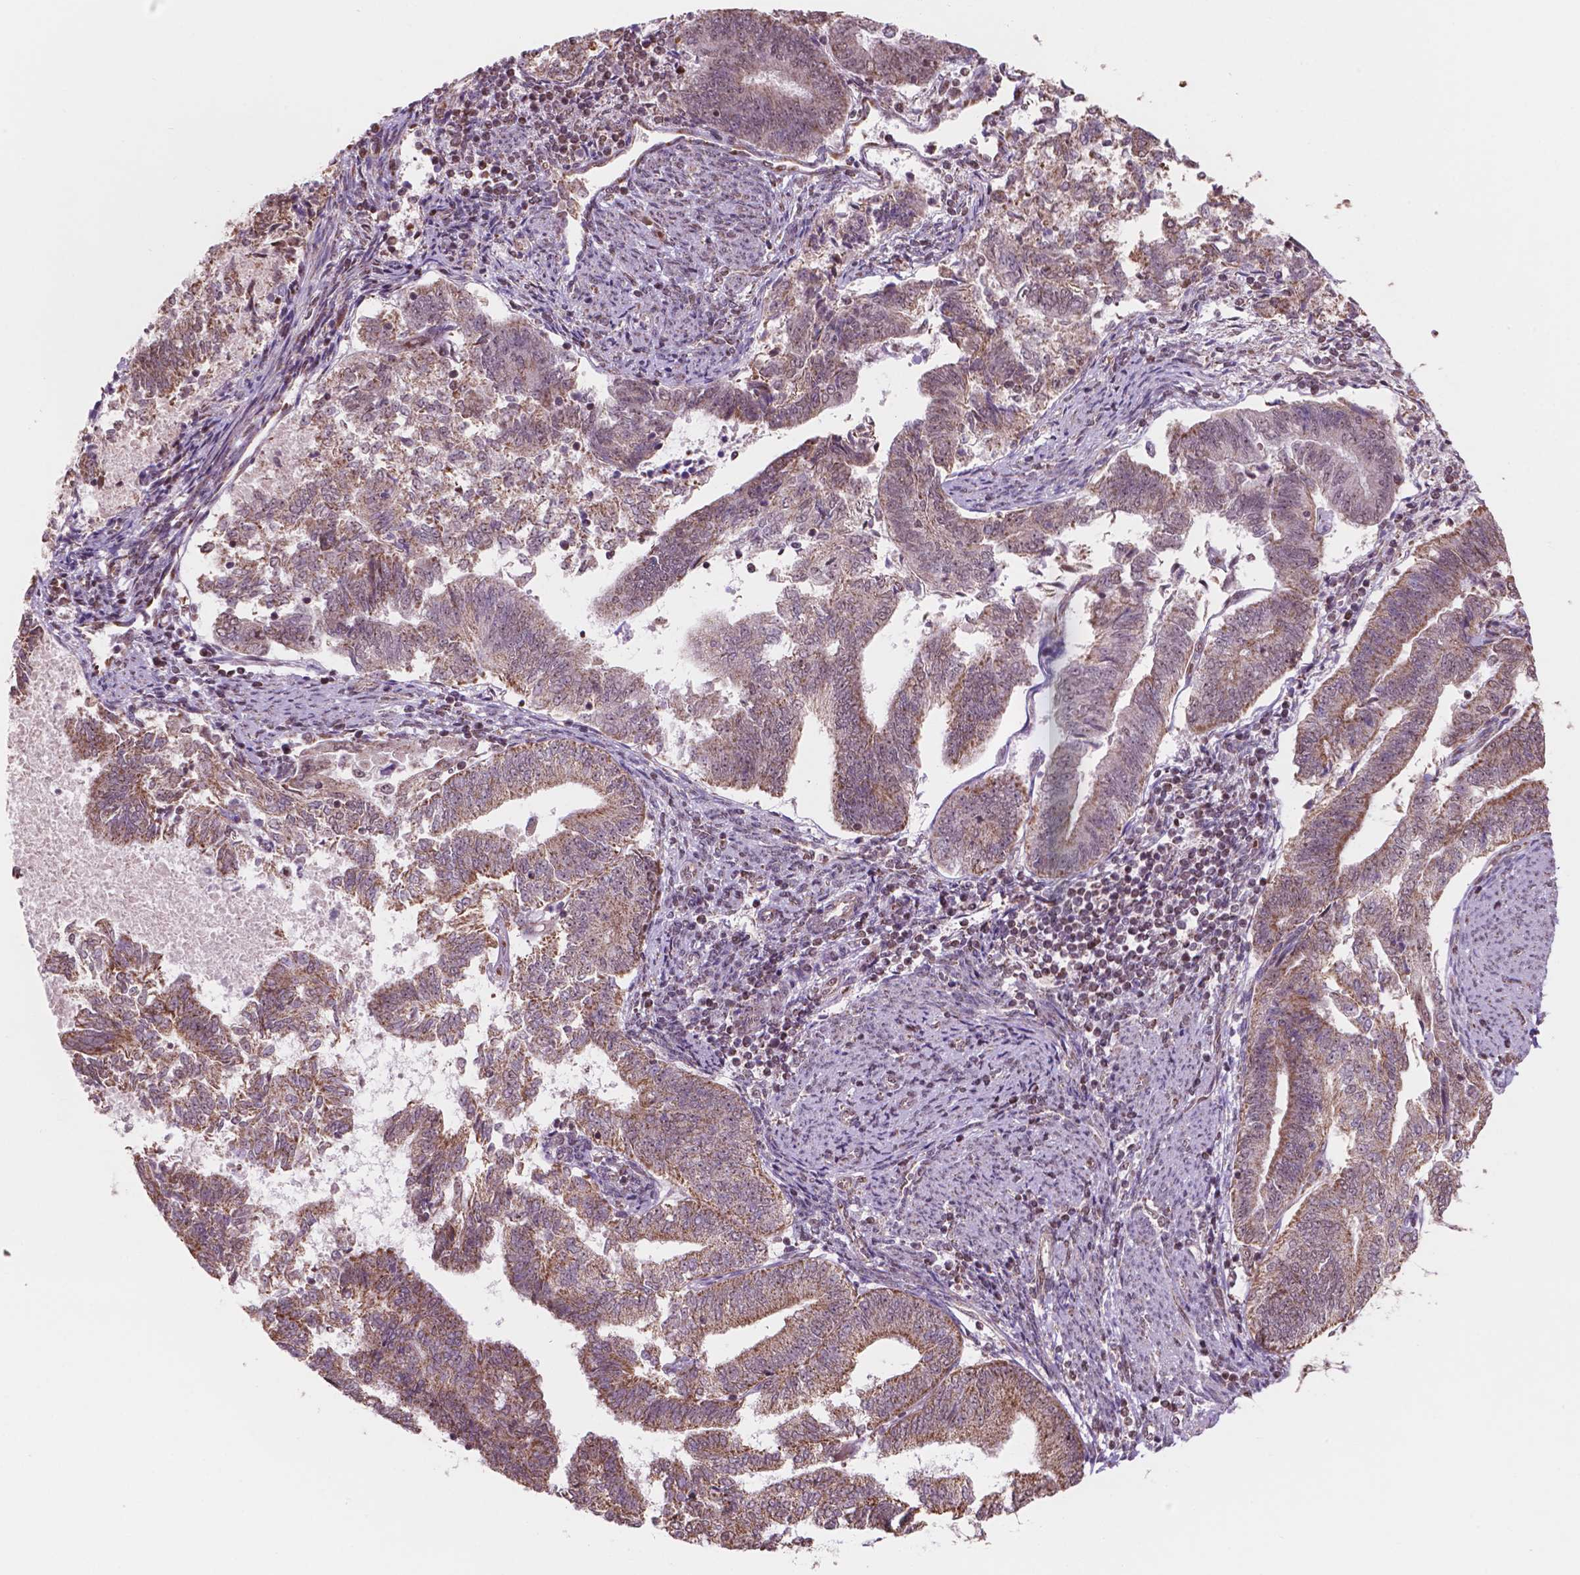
{"staining": {"intensity": "moderate", "quantity": ">75%", "location": "cytoplasmic/membranous"}, "tissue": "endometrial cancer", "cell_type": "Tumor cells", "image_type": "cancer", "snomed": [{"axis": "morphology", "description": "Adenocarcinoma, NOS"}, {"axis": "topography", "description": "Endometrium"}], "caption": "Endometrial cancer stained with IHC reveals moderate cytoplasmic/membranous expression in about >75% of tumor cells.", "gene": "NDUFA10", "patient": {"sex": "female", "age": 65}}